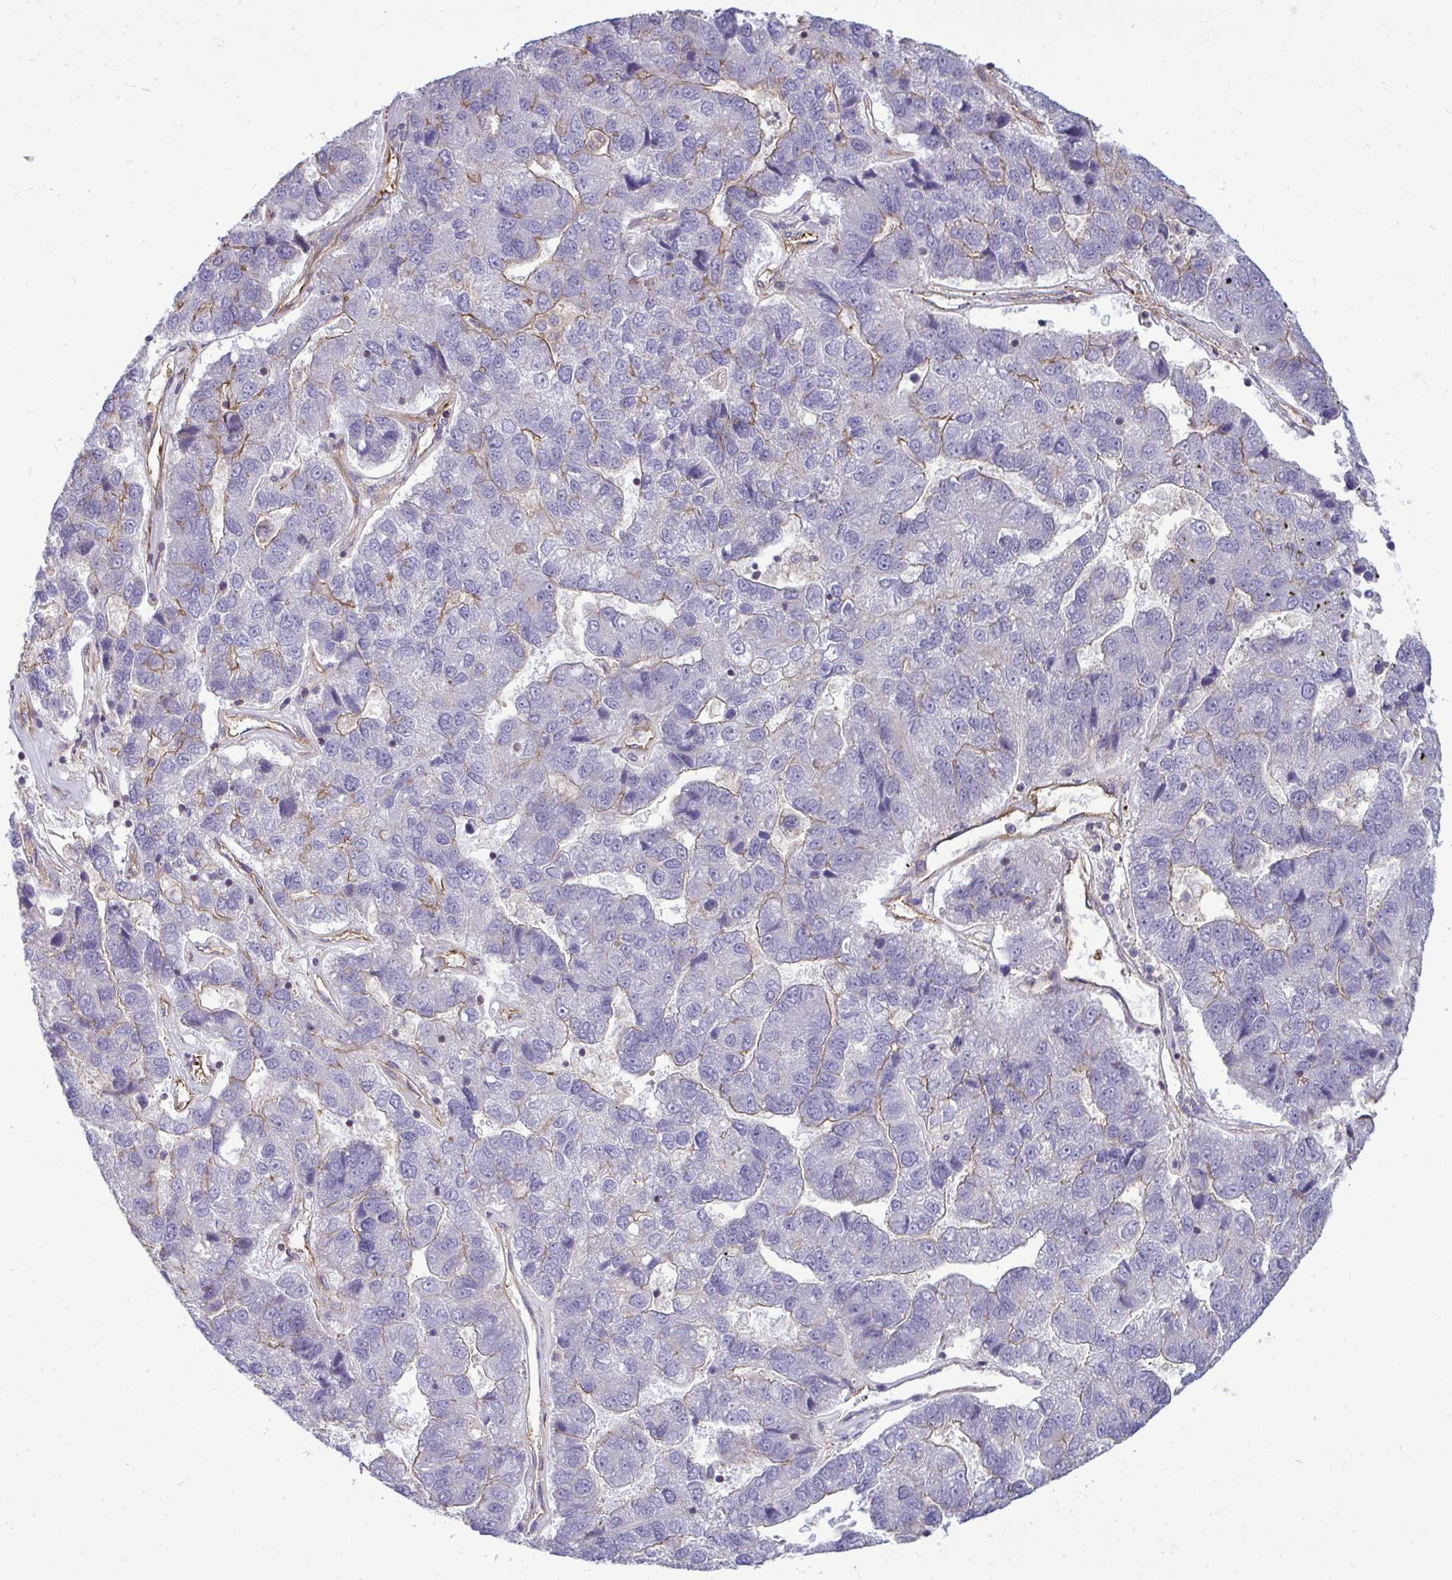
{"staining": {"intensity": "negative", "quantity": "none", "location": "none"}, "tissue": "pancreatic cancer", "cell_type": "Tumor cells", "image_type": "cancer", "snomed": [{"axis": "morphology", "description": "Adenocarcinoma, NOS"}, {"axis": "topography", "description": "Pancreas"}], "caption": "DAB immunohistochemical staining of human pancreatic cancer (adenocarcinoma) shows no significant positivity in tumor cells.", "gene": "FUT10", "patient": {"sex": "female", "age": 61}}